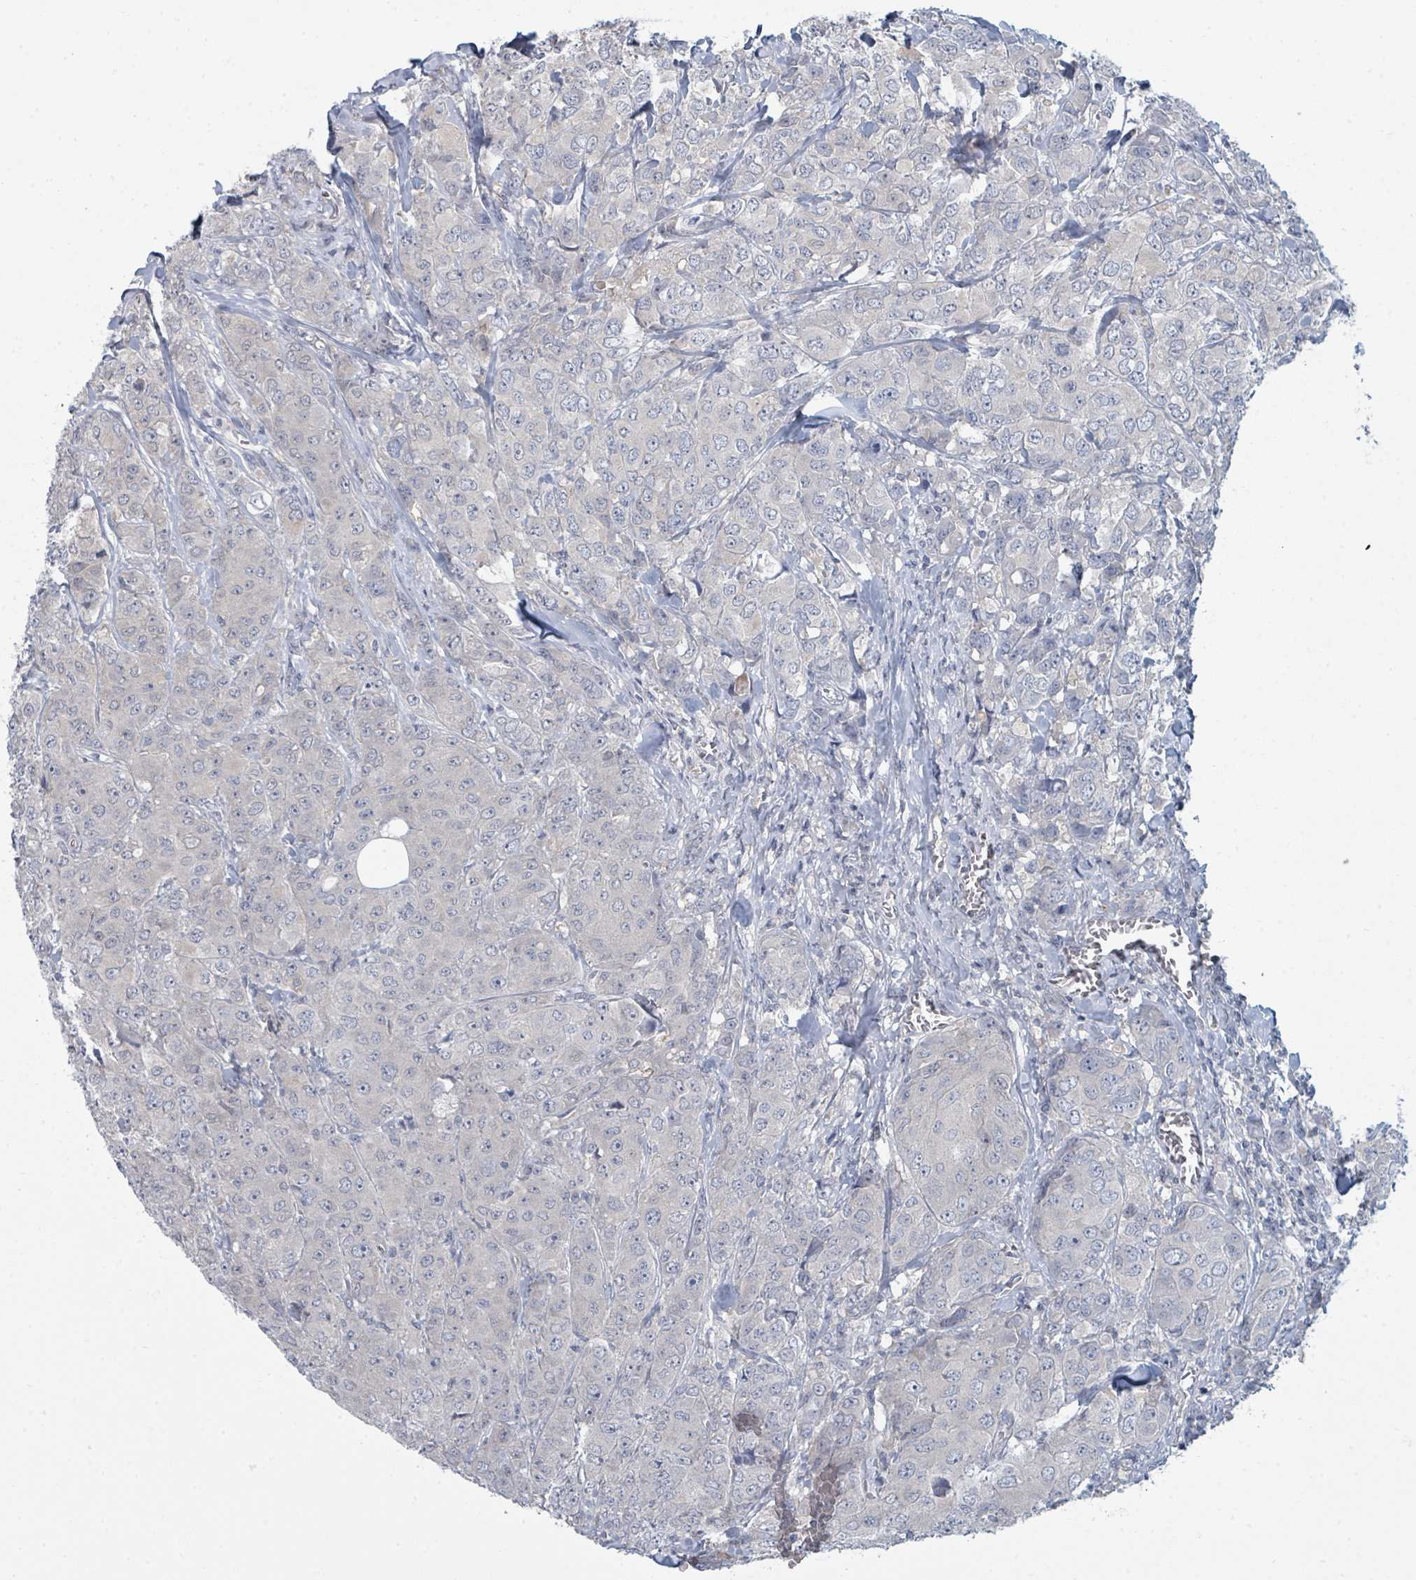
{"staining": {"intensity": "negative", "quantity": "none", "location": "none"}, "tissue": "breast cancer", "cell_type": "Tumor cells", "image_type": "cancer", "snomed": [{"axis": "morphology", "description": "Duct carcinoma"}, {"axis": "topography", "description": "Breast"}], "caption": "This is an immunohistochemistry photomicrograph of intraductal carcinoma (breast). There is no expression in tumor cells.", "gene": "SLC25A45", "patient": {"sex": "female", "age": 43}}